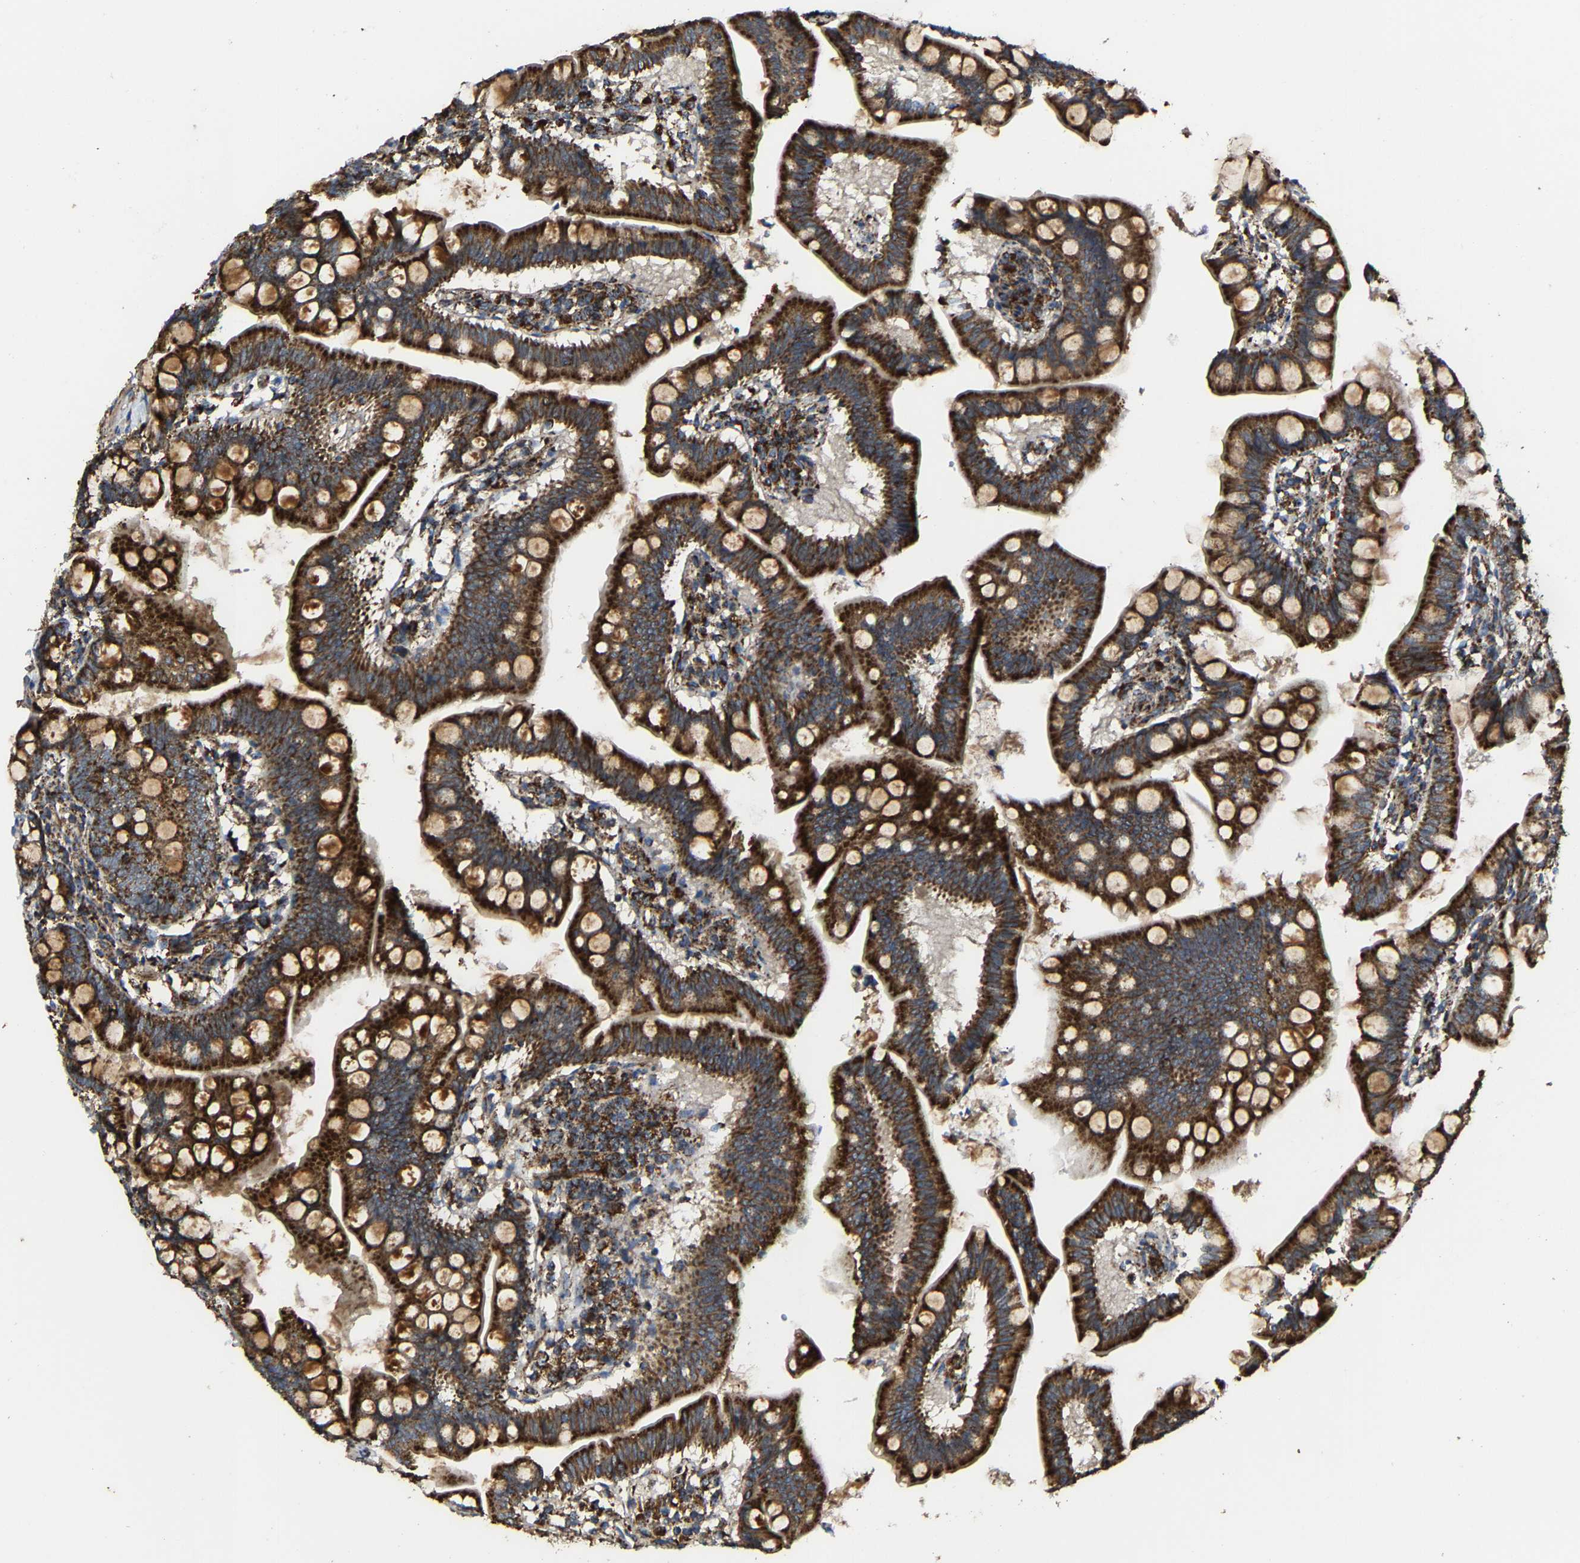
{"staining": {"intensity": "strong", "quantity": ">75%", "location": "cytoplasmic/membranous"}, "tissue": "small intestine", "cell_type": "Glandular cells", "image_type": "normal", "snomed": [{"axis": "morphology", "description": "Normal tissue, NOS"}, {"axis": "topography", "description": "Small intestine"}], "caption": "High-magnification brightfield microscopy of normal small intestine stained with DAB (3,3'-diaminobenzidine) (brown) and counterstained with hematoxylin (blue). glandular cells exhibit strong cytoplasmic/membranous expression is present in about>75% of cells.", "gene": "NDUFV3", "patient": {"sex": "male", "age": 7}}